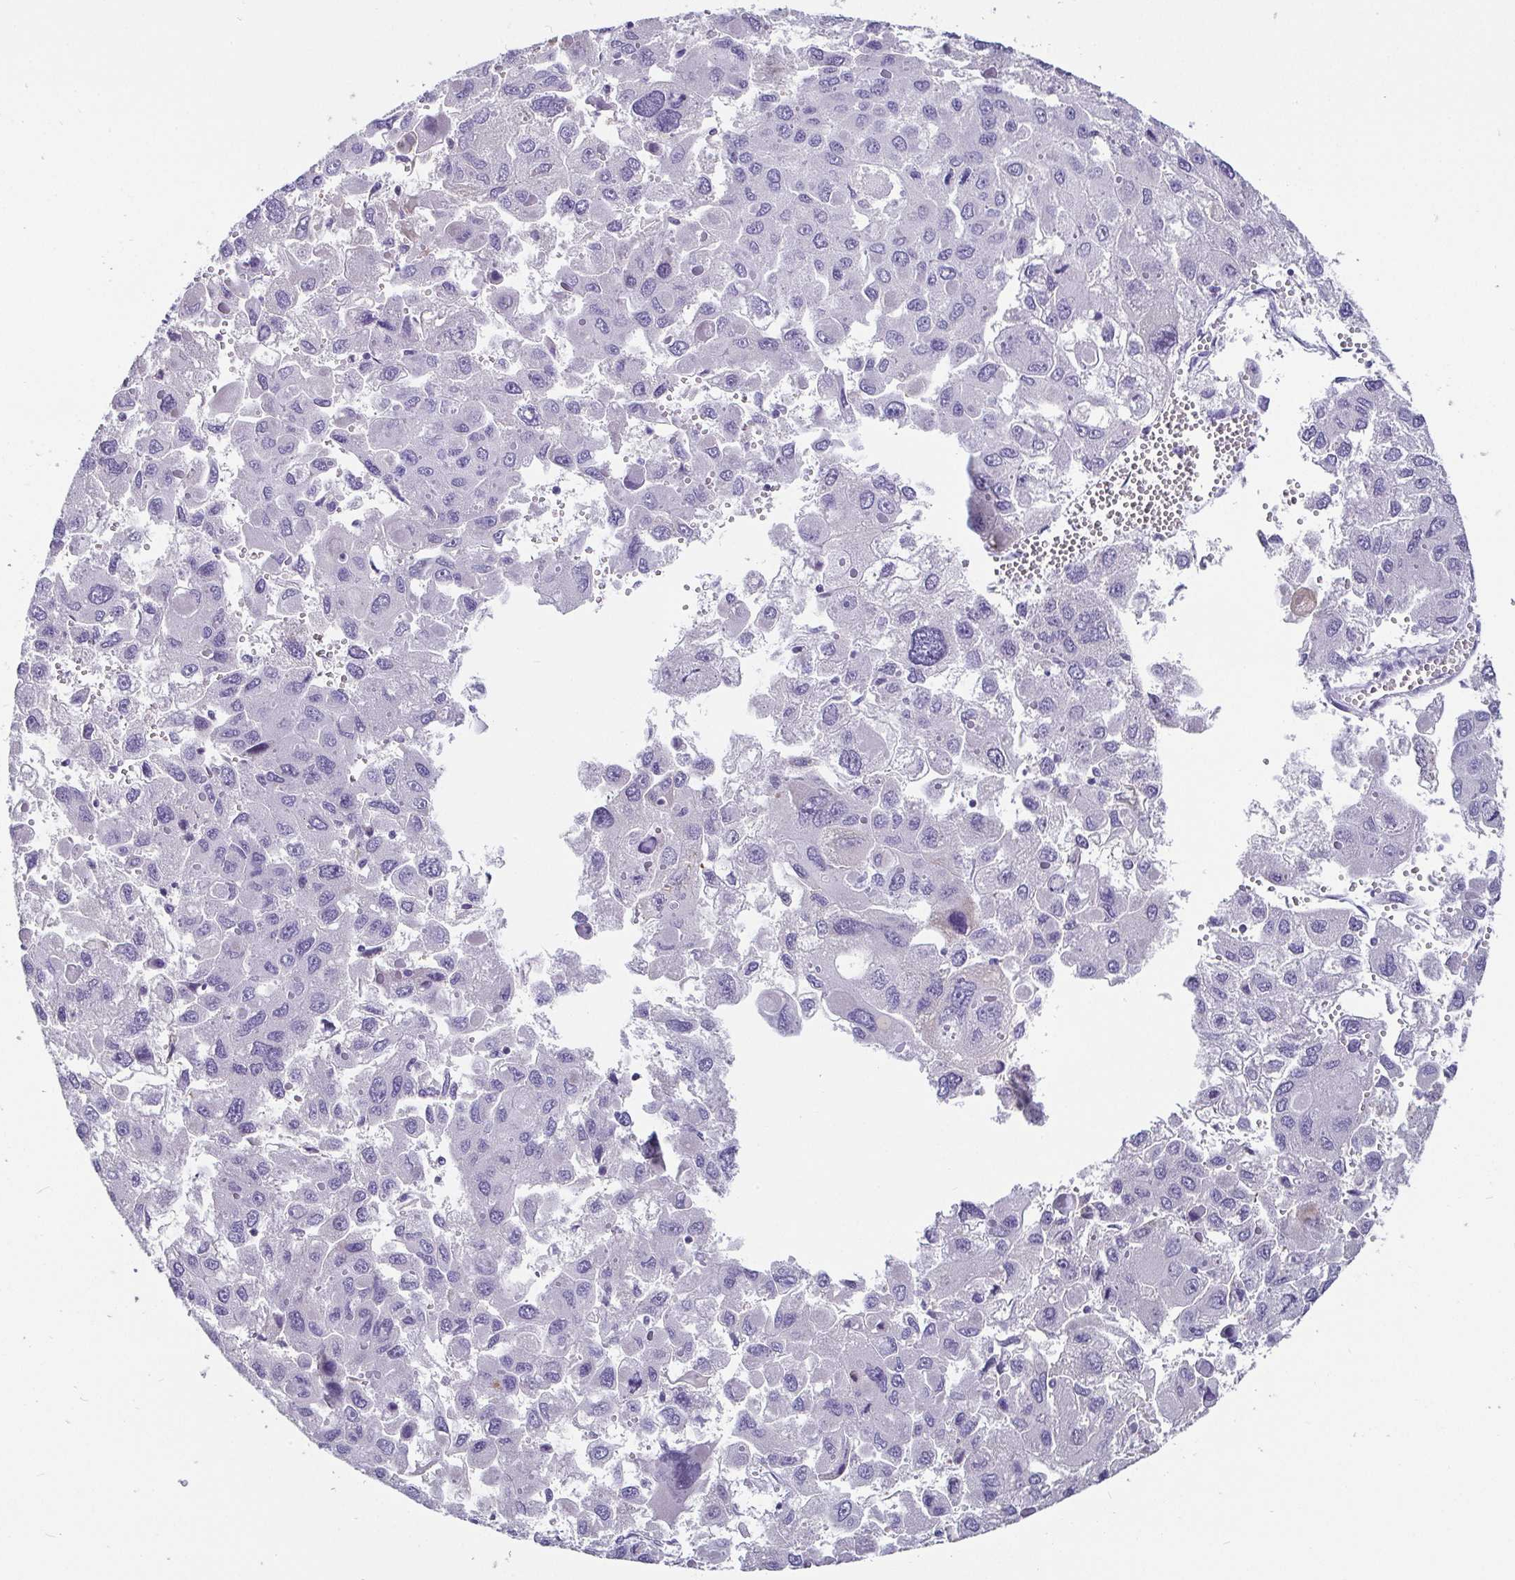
{"staining": {"intensity": "negative", "quantity": "none", "location": "none"}, "tissue": "liver cancer", "cell_type": "Tumor cells", "image_type": "cancer", "snomed": [{"axis": "morphology", "description": "Carcinoma, Hepatocellular, NOS"}, {"axis": "topography", "description": "Liver"}], "caption": "This is an IHC micrograph of hepatocellular carcinoma (liver). There is no positivity in tumor cells.", "gene": "ADAMTS6", "patient": {"sex": "female", "age": 41}}